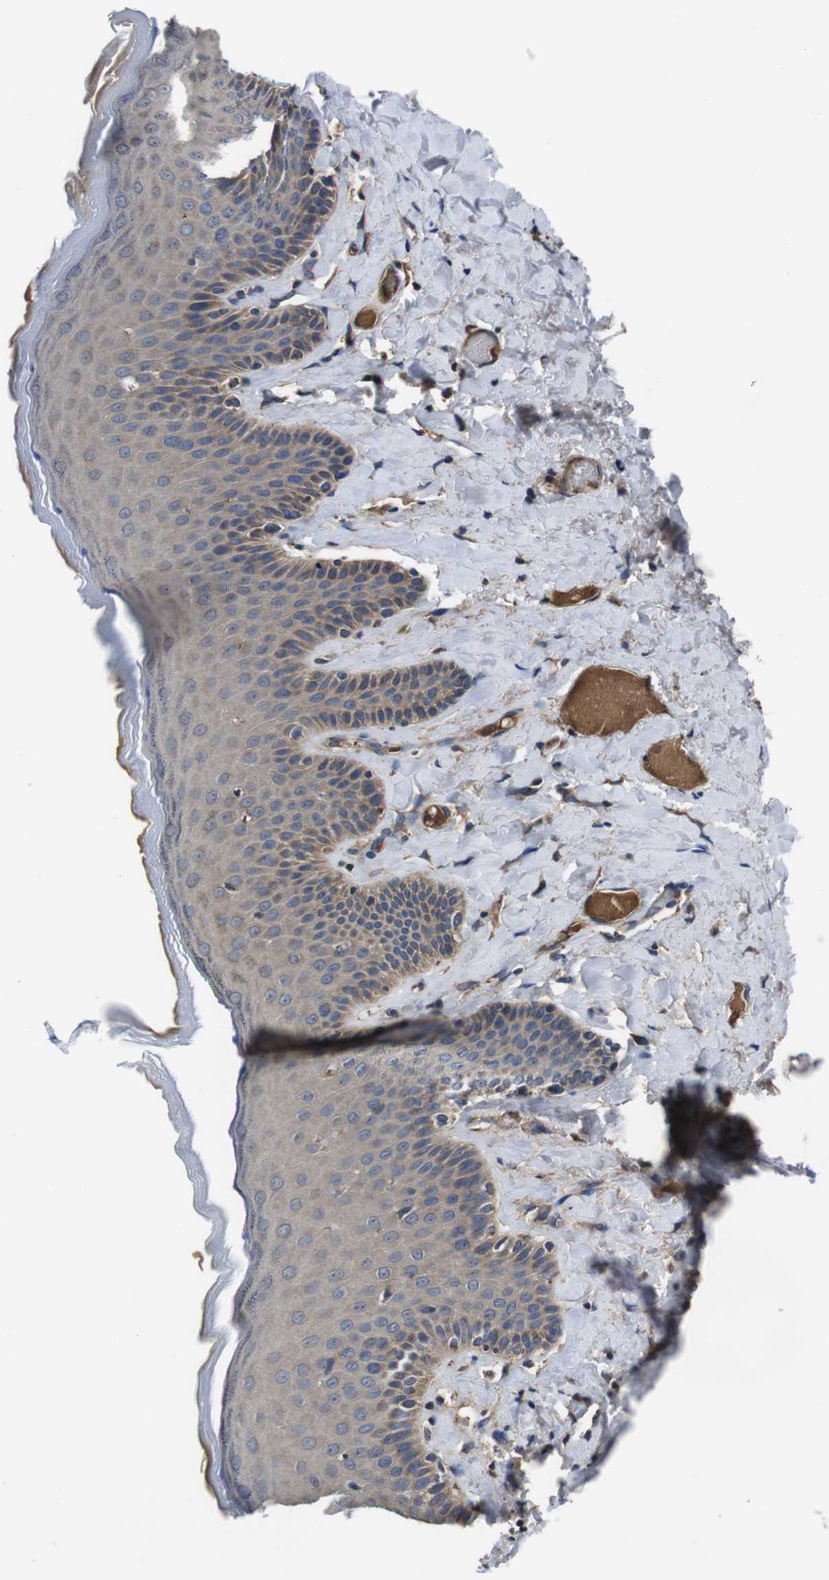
{"staining": {"intensity": "weak", "quantity": "<25%", "location": "cytoplasmic/membranous"}, "tissue": "skin", "cell_type": "Epidermal cells", "image_type": "normal", "snomed": [{"axis": "morphology", "description": "Normal tissue, NOS"}, {"axis": "topography", "description": "Anal"}], "caption": "Immunohistochemistry image of normal skin: human skin stained with DAB (3,3'-diaminobenzidine) reveals no significant protein staining in epidermal cells.", "gene": "CXCL11", "patient": {"sex": "male", "age": 69}}